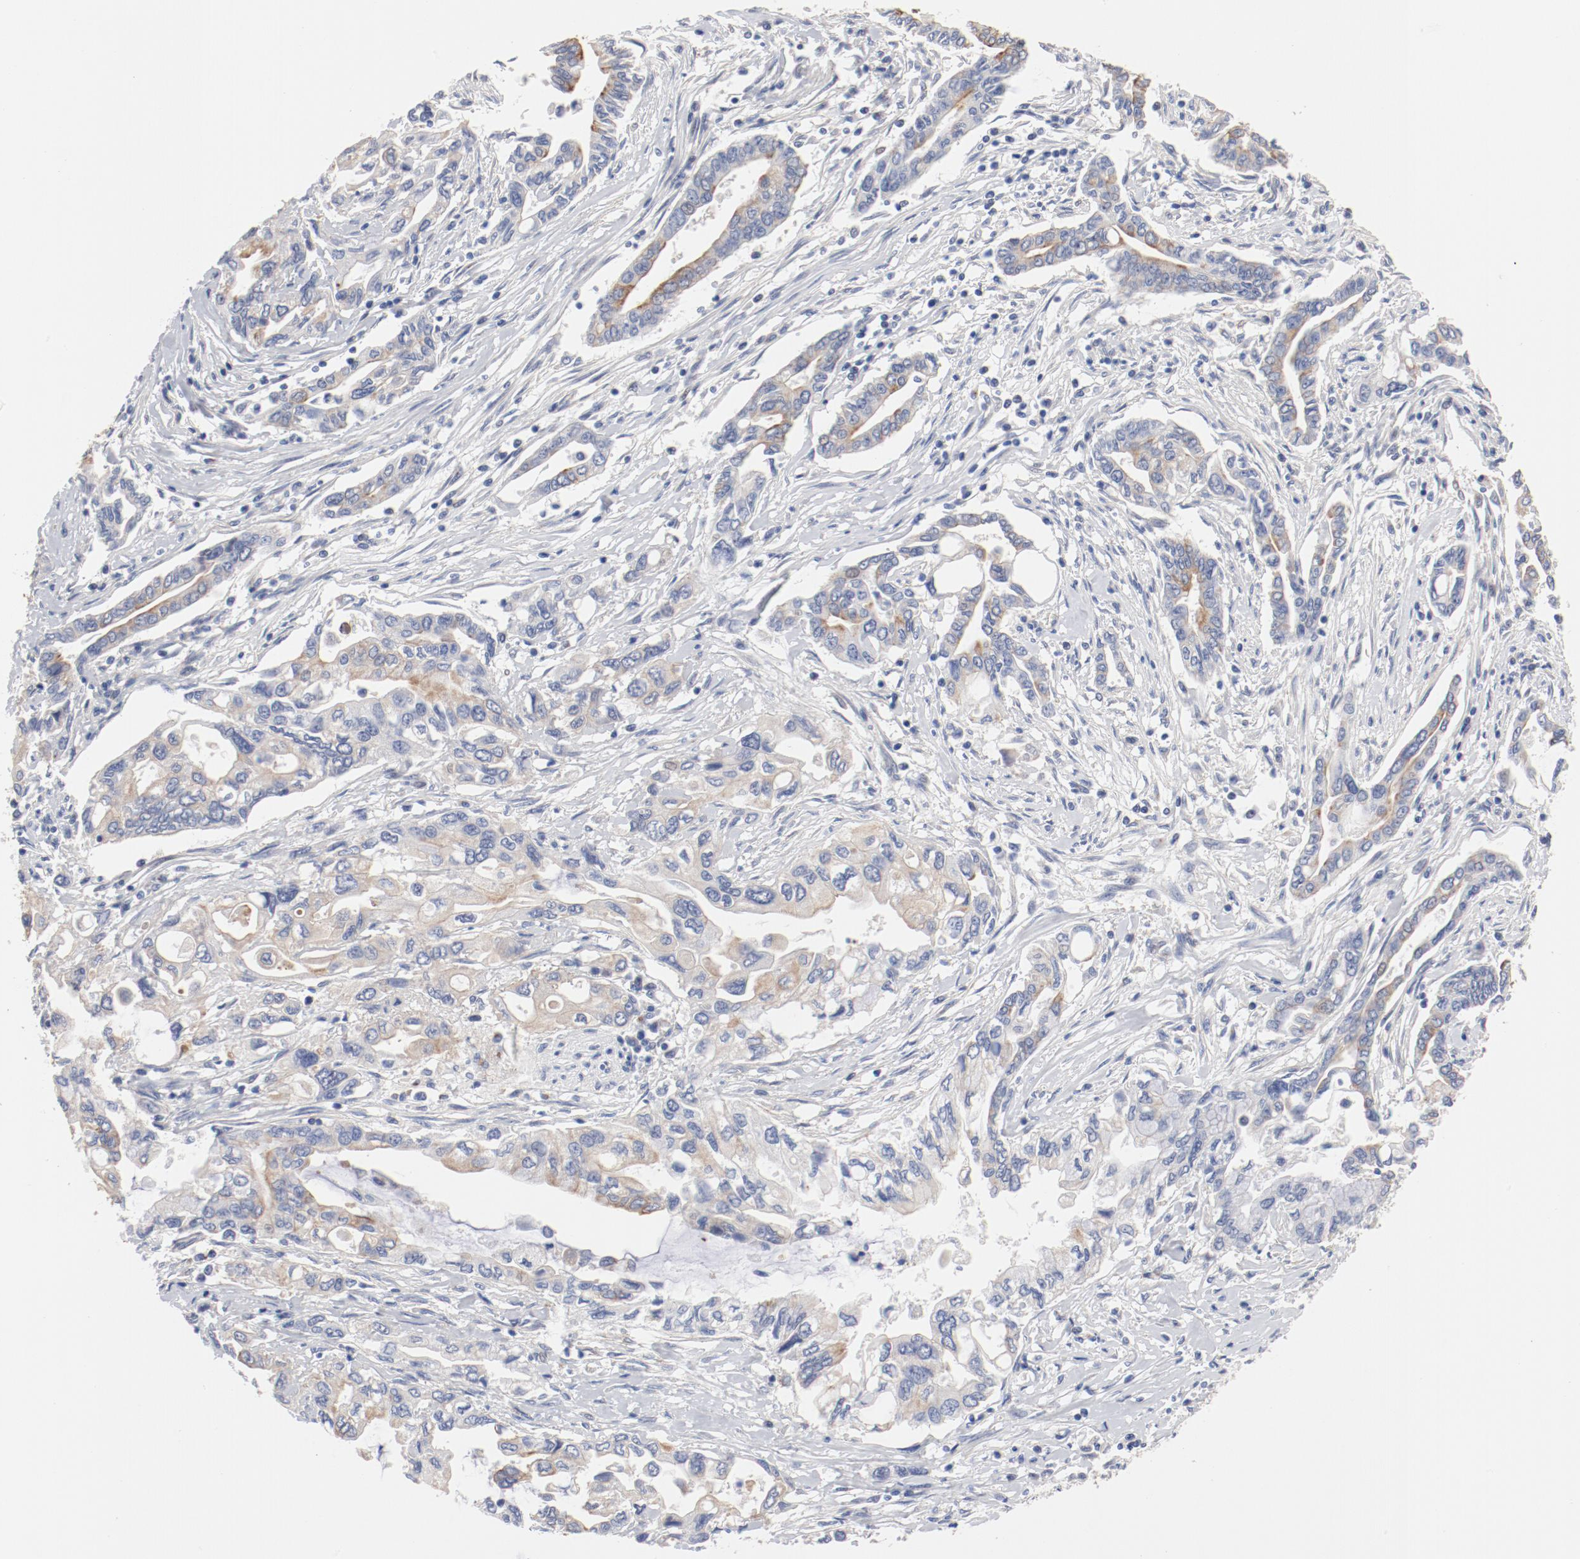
{"staining": {"intensity": "weak", "quantity": "25%-75%", "location": "cytoplasmic/membranous"}, "tissue": "pancreatic cancer", "cell_type": "Tumor cells", "image_type": "cancer", "snomed": [{"axis": "morphology", "description": "Adenocarcinoma, NOS"}, {"axis": "topography", "description": "Pancreas"}], "caption": "Tumor cells reveal low levels of weak cytoplasmic/membranous expression in approximately 25%-75% of cells in adenocarcinoma (pancreatic).", "gene": "GPR143", "patient": {"sex": "female", "age": 57}}